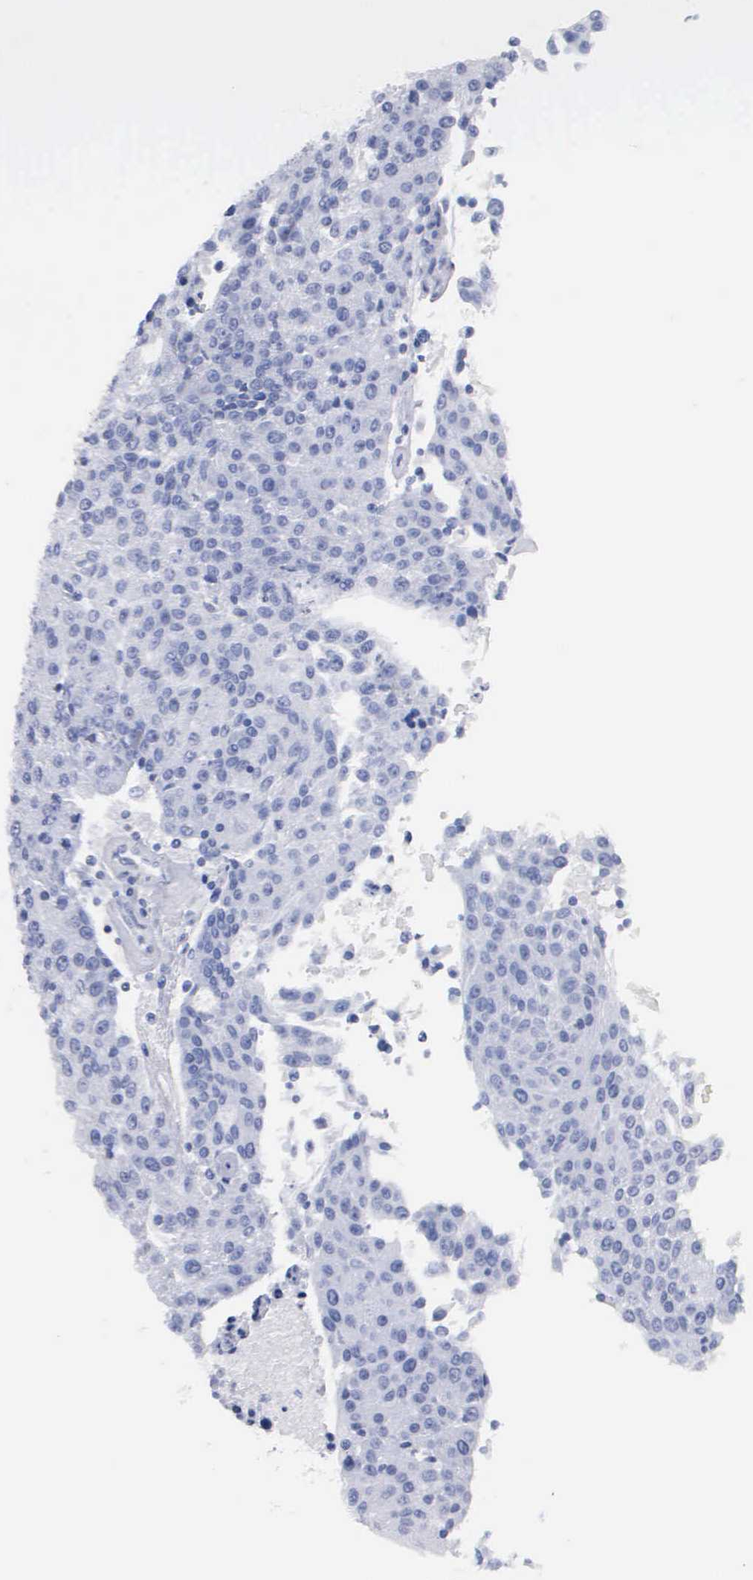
{"staining": {"intensity": "negative", "quantity": "none", "location": "none"}, "tissue": "urothelial cancer", "cell_type": "Tumor cells", "image_type": "cancer", "snomed": [{"axis": "morphology", "description": "Urothelial carcinoma, High grade"}, {"axis": "topography", "description": "Urinary bladder"}], "caption": "There is no significant positivity in tumor cells of urothelial carcinoma (high-grade).", "gene": "CTSG", "patient": {"sex": "female", "age": 85}}